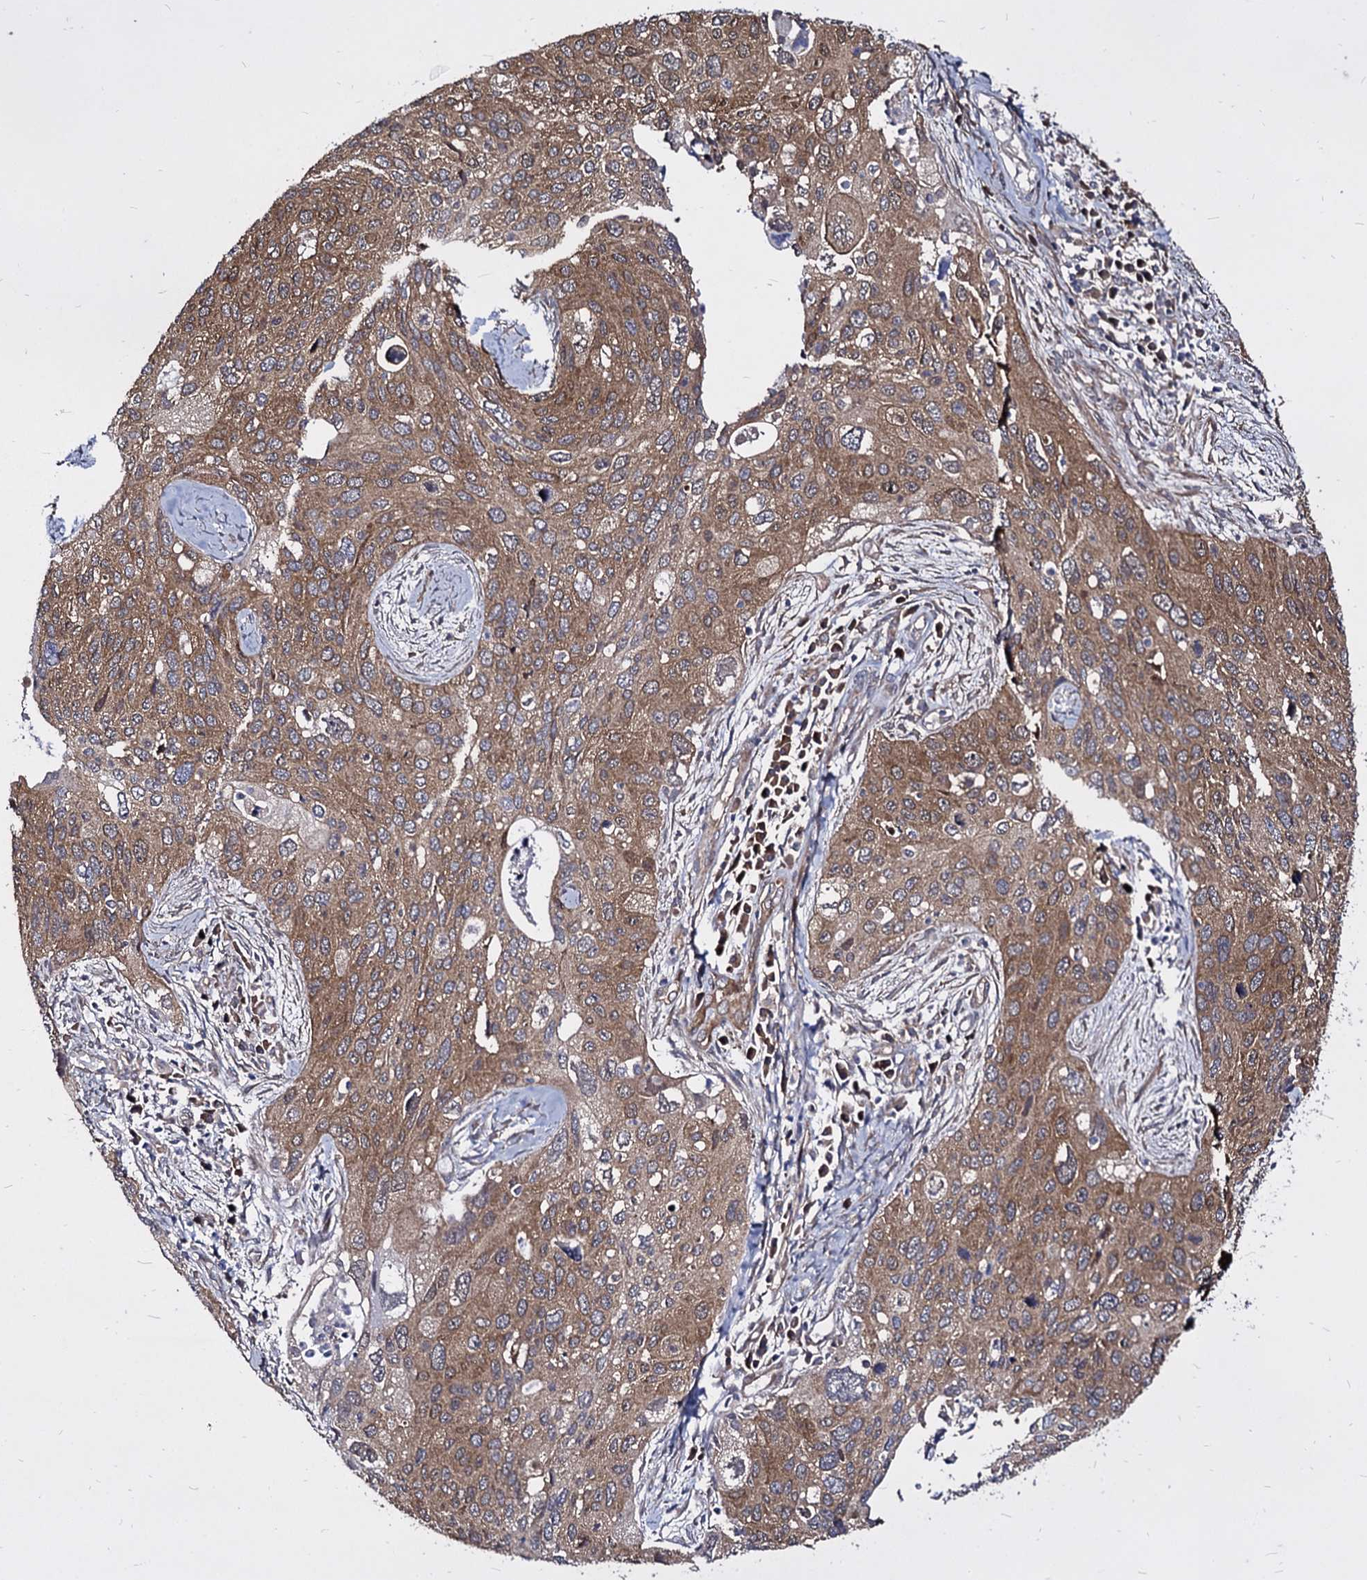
{"staining": {"intensity": "moderate", "quantity": ">75%", "location": "cytoplasmic/membranous"}, "tissue": "cervical cancer", "cell_type": "Tumor cells", "image_type": "cancer", "snomed": [{"axis": "morphology", "description": "Squamous cell carcinoma, NOS"}, {"axis": "topography", "description": "Cervix"}], "caption": "Squamous cell carcinoma (cervical) stained with a protein marker exhibits moderate staining in tumor cells.", "gene": "NME1", "patient": {"sex": "female", "age": 55}}